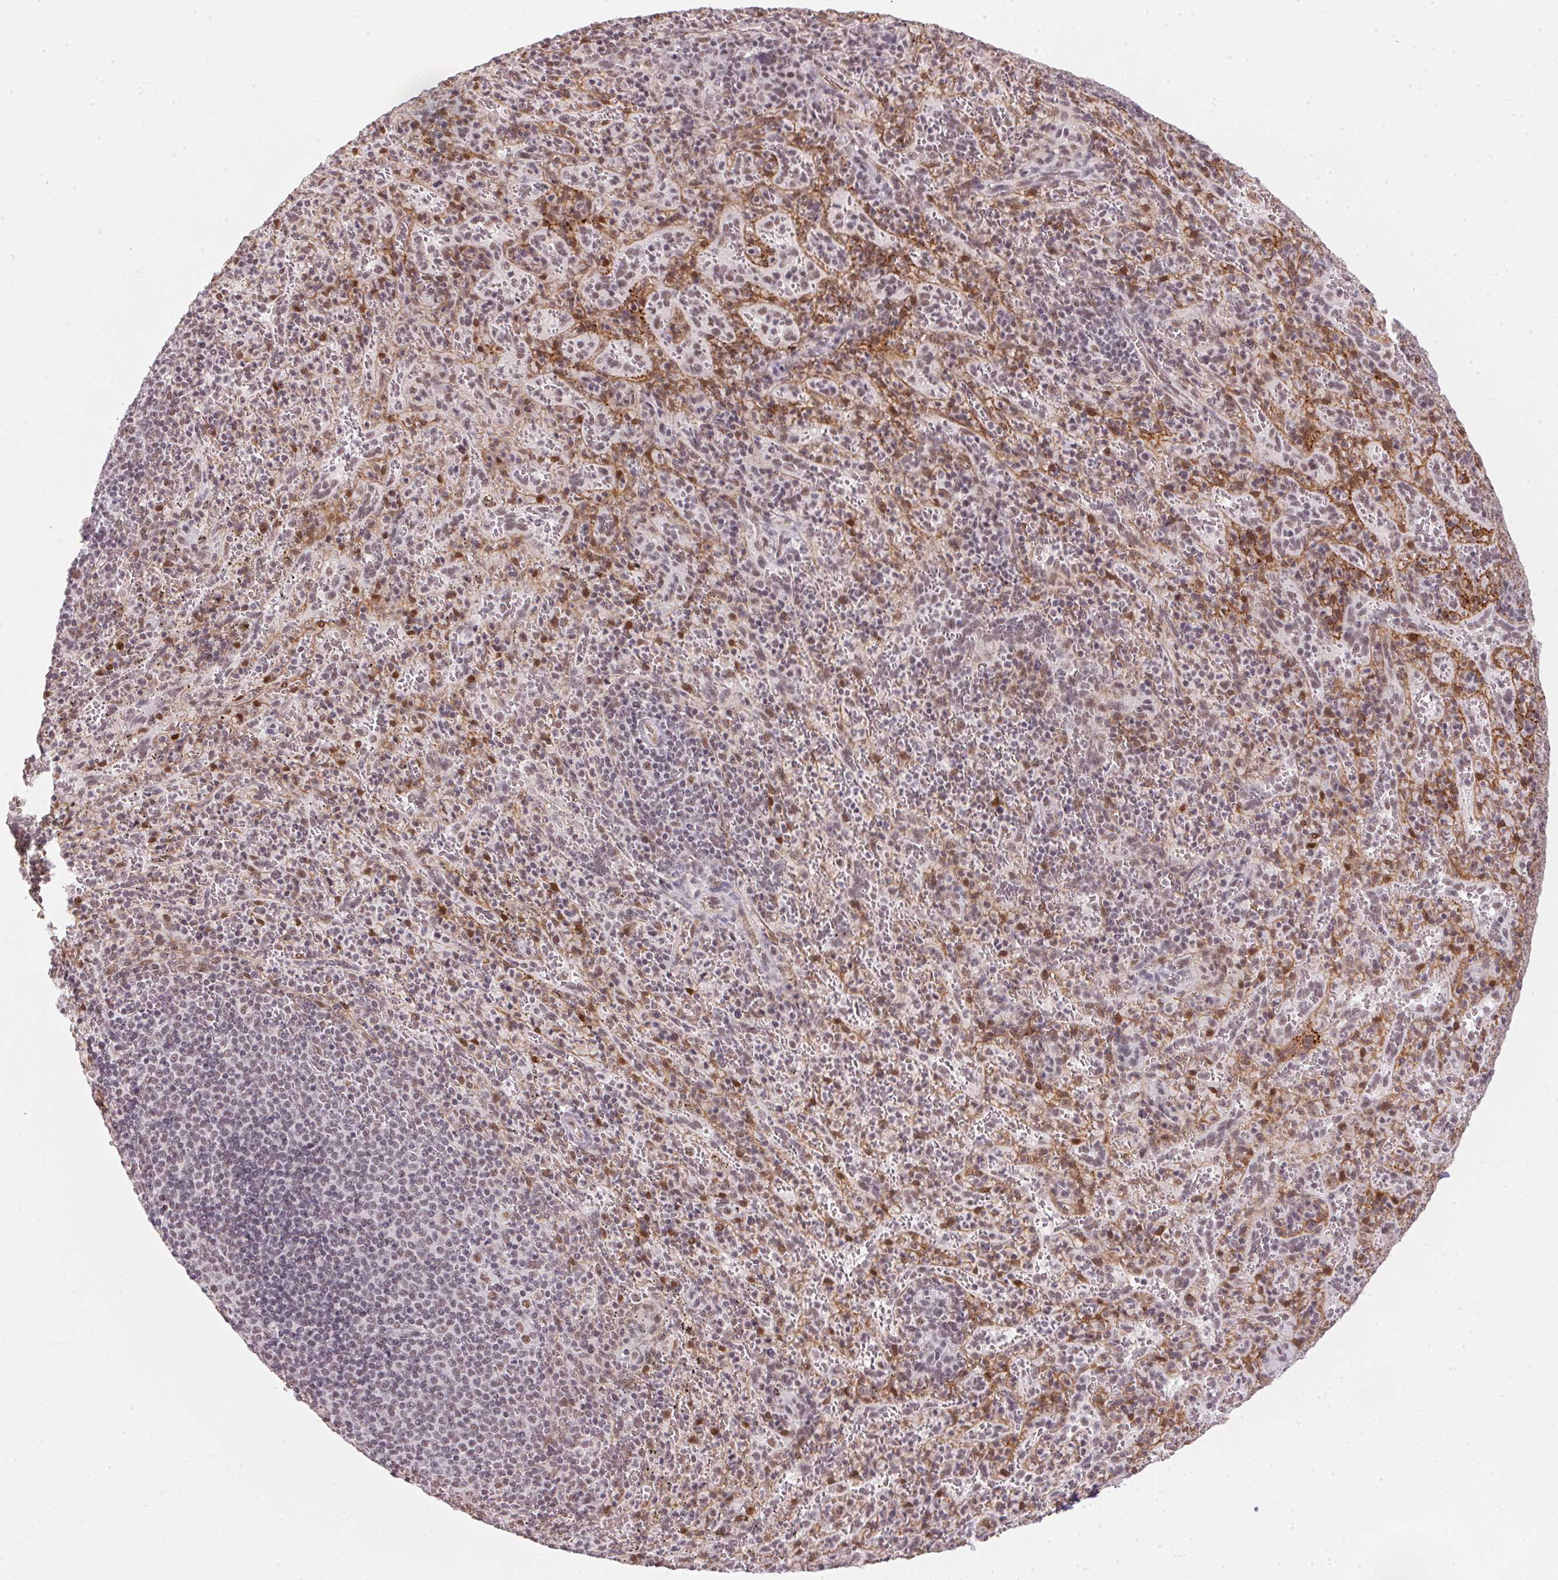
{"staining": {"intensity": "negative", "quantity": "none", "location": "none"}, "tissue": "spleen", "cell_type": "Cells in red pulp", "image_type": "normal", "snomed": [{"axis": "morphology", "description": "Normal tissue, NOS"}, {"axis": "topography", "description": "Spleen"}], "caption": "A micrograph of human spleen is negative for staining in cells in red pulp.", "gene": "SRSF7", "patient": {"sex": "male", "age": 57}}